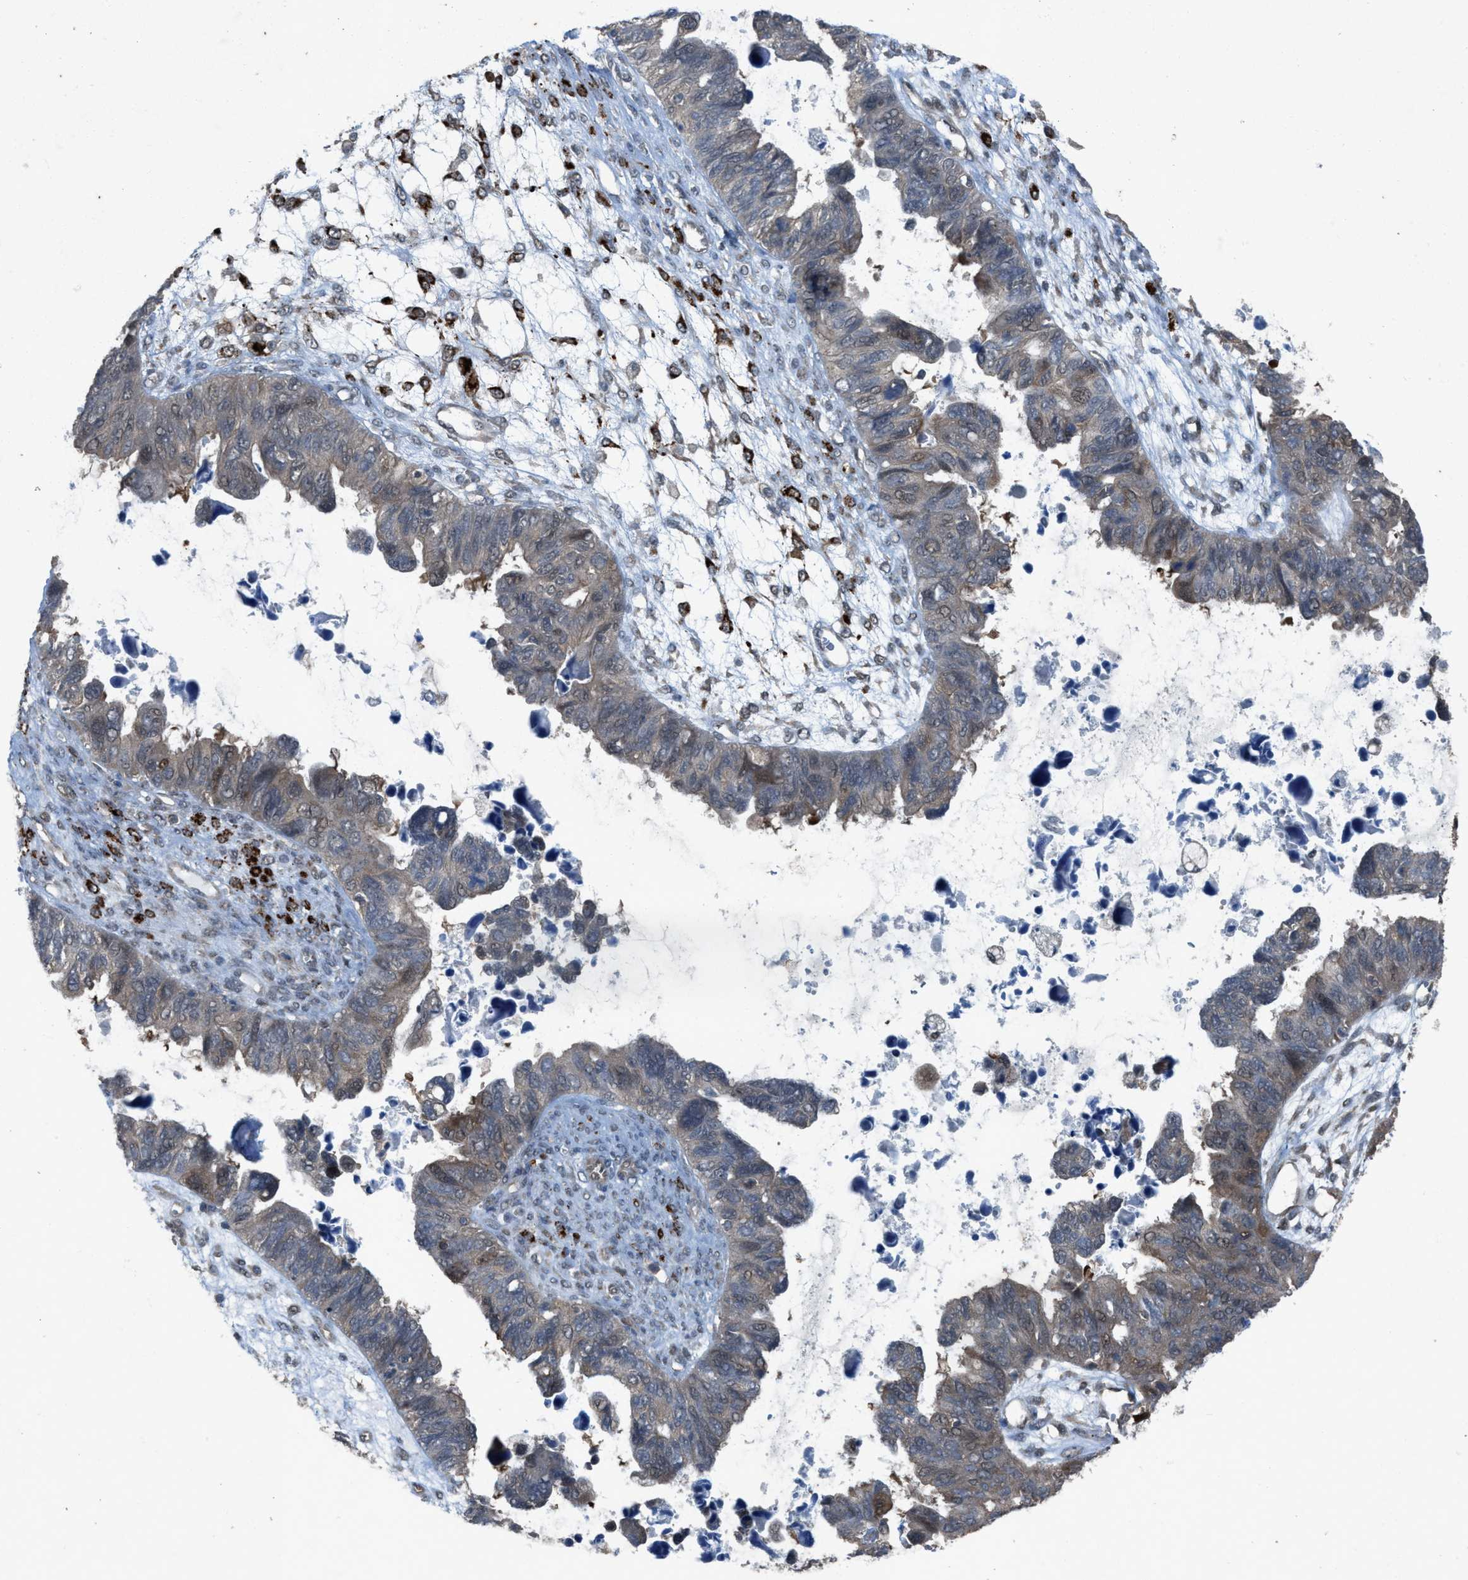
{"staining": {"intensity": "weak", "quantity": "<25%", "location": "cytoplasmic/membranous"}, "tissue": "ovarian cancer", "cell_type": "Tumor cells", "image_type": "cancer", "snomed": [{"axis": "morphology", "description": "Cystadenocarcinoma, serous, NOS"}, {"axis": "topography", "description": "Ovary"}], "caption": "Tumor cells show no significant protein positivity in ovarian cancer.", "gene": "PLAA", "patient": {"sex": "female", "age": 79}}